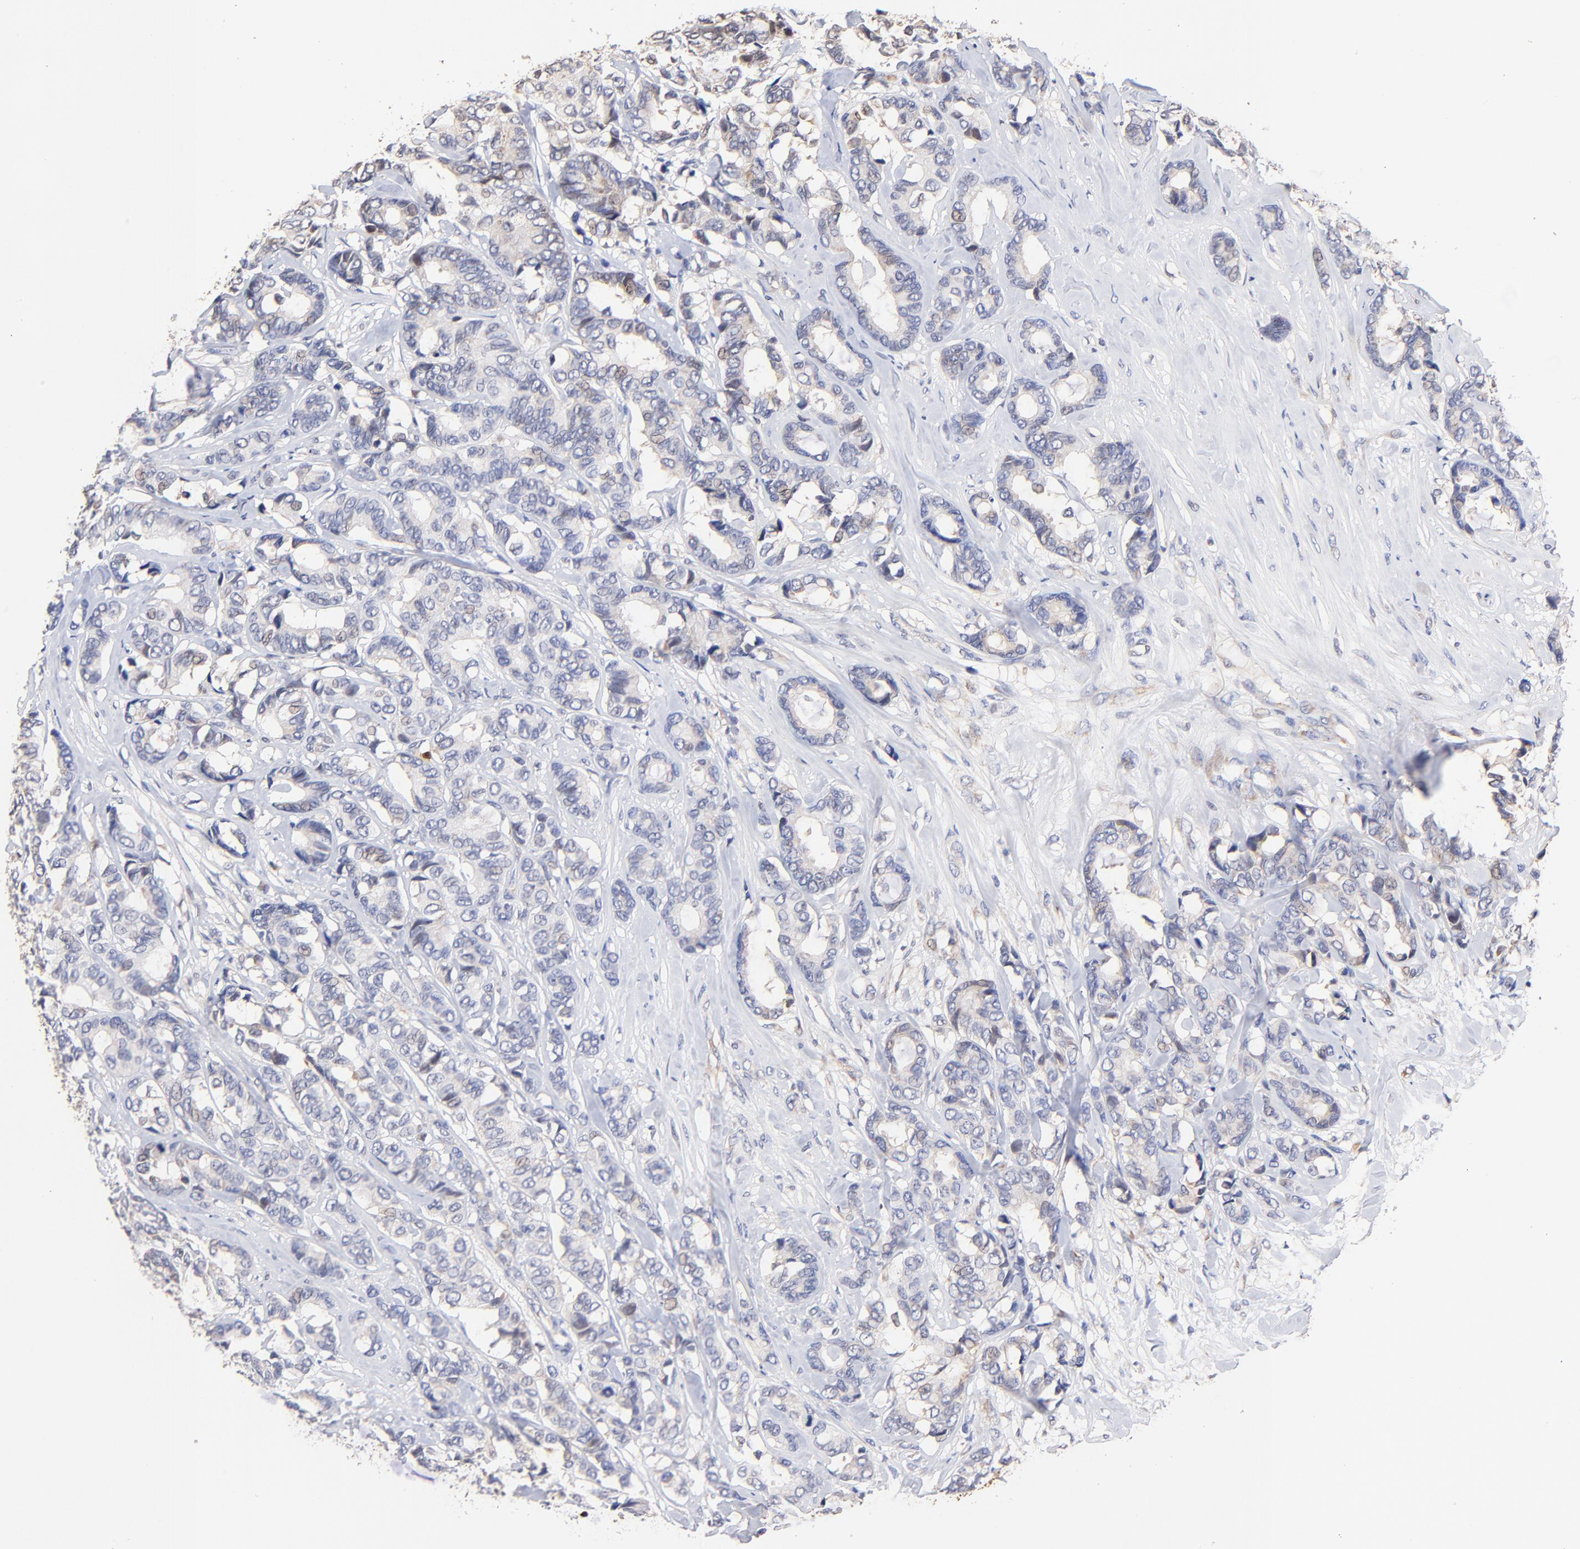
{"staining": {"intensity": "negative", "quantity": "none", "location": "none"}, "tissue": "breast cancer", "cell_type": "Tumor cells", "image_type": "cancer", "snomed": [{"axis": "morphology", "description": "Duct carcinoma"}, {"axis": "topography", "description": "Breast"}], "caption": "The IHC image has no significant expression in tumor cells of breast cancer (invasive ductal carcinoma) tissue.", "gene": "BBOF1", "patient": {"sex": "female", "age": 87}}